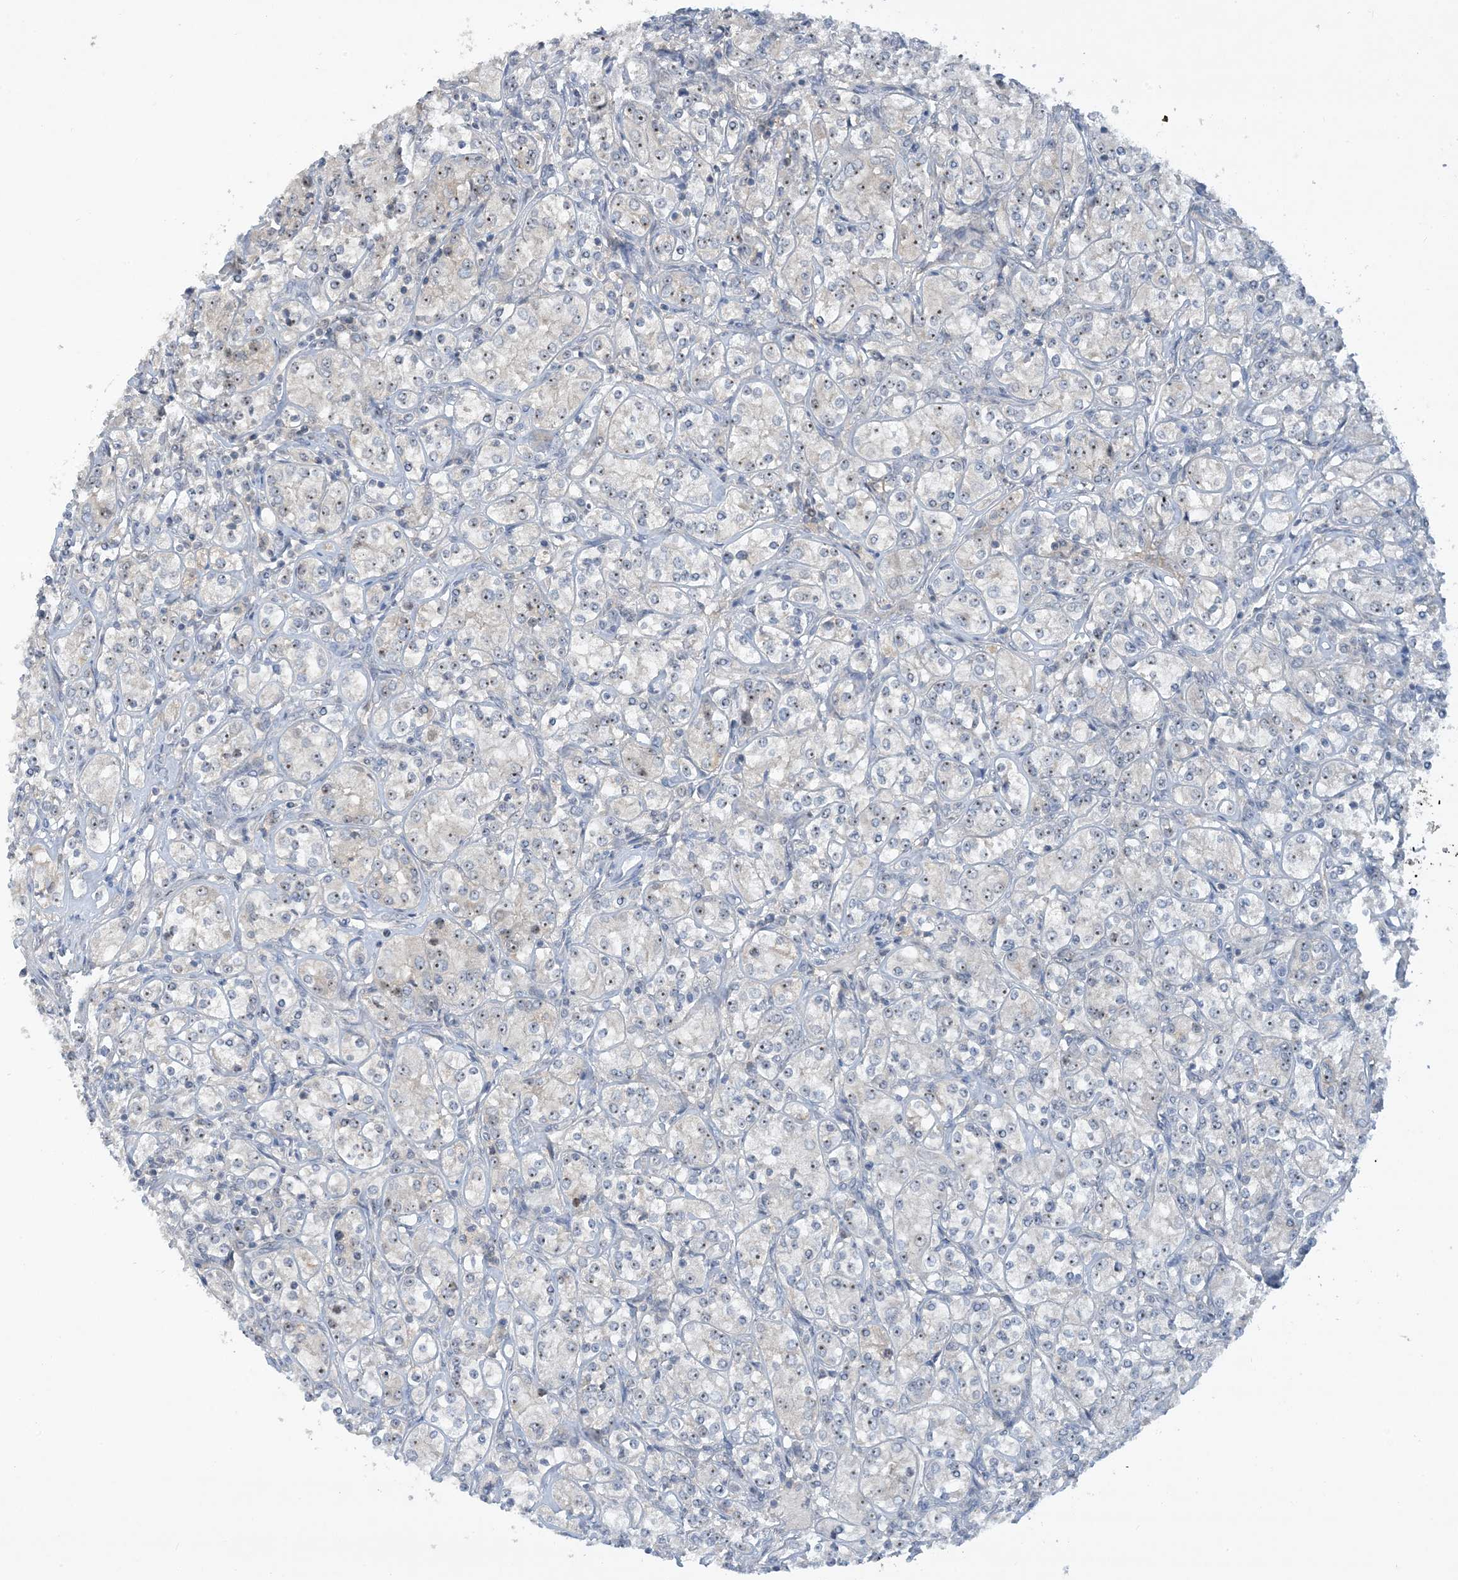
{"staining": {"intensity": "weak", "quantity": "<25%", "location": "nuclear"}, "tissue": "renal cancer", "cell_type": "Tumor cells", "image_type": "cancer", "snomed": [{"axis": "morphology", "description": "Adenocarcinoma, NOS"}, {"axis": "topography", "description": "Kidney"}], "caption": "A micrograph of human renal adenocarcinoma is negative for staining in tumor cells.", "gene": "UBE2E1", "patient": {"sex": "male", "age": 77}}